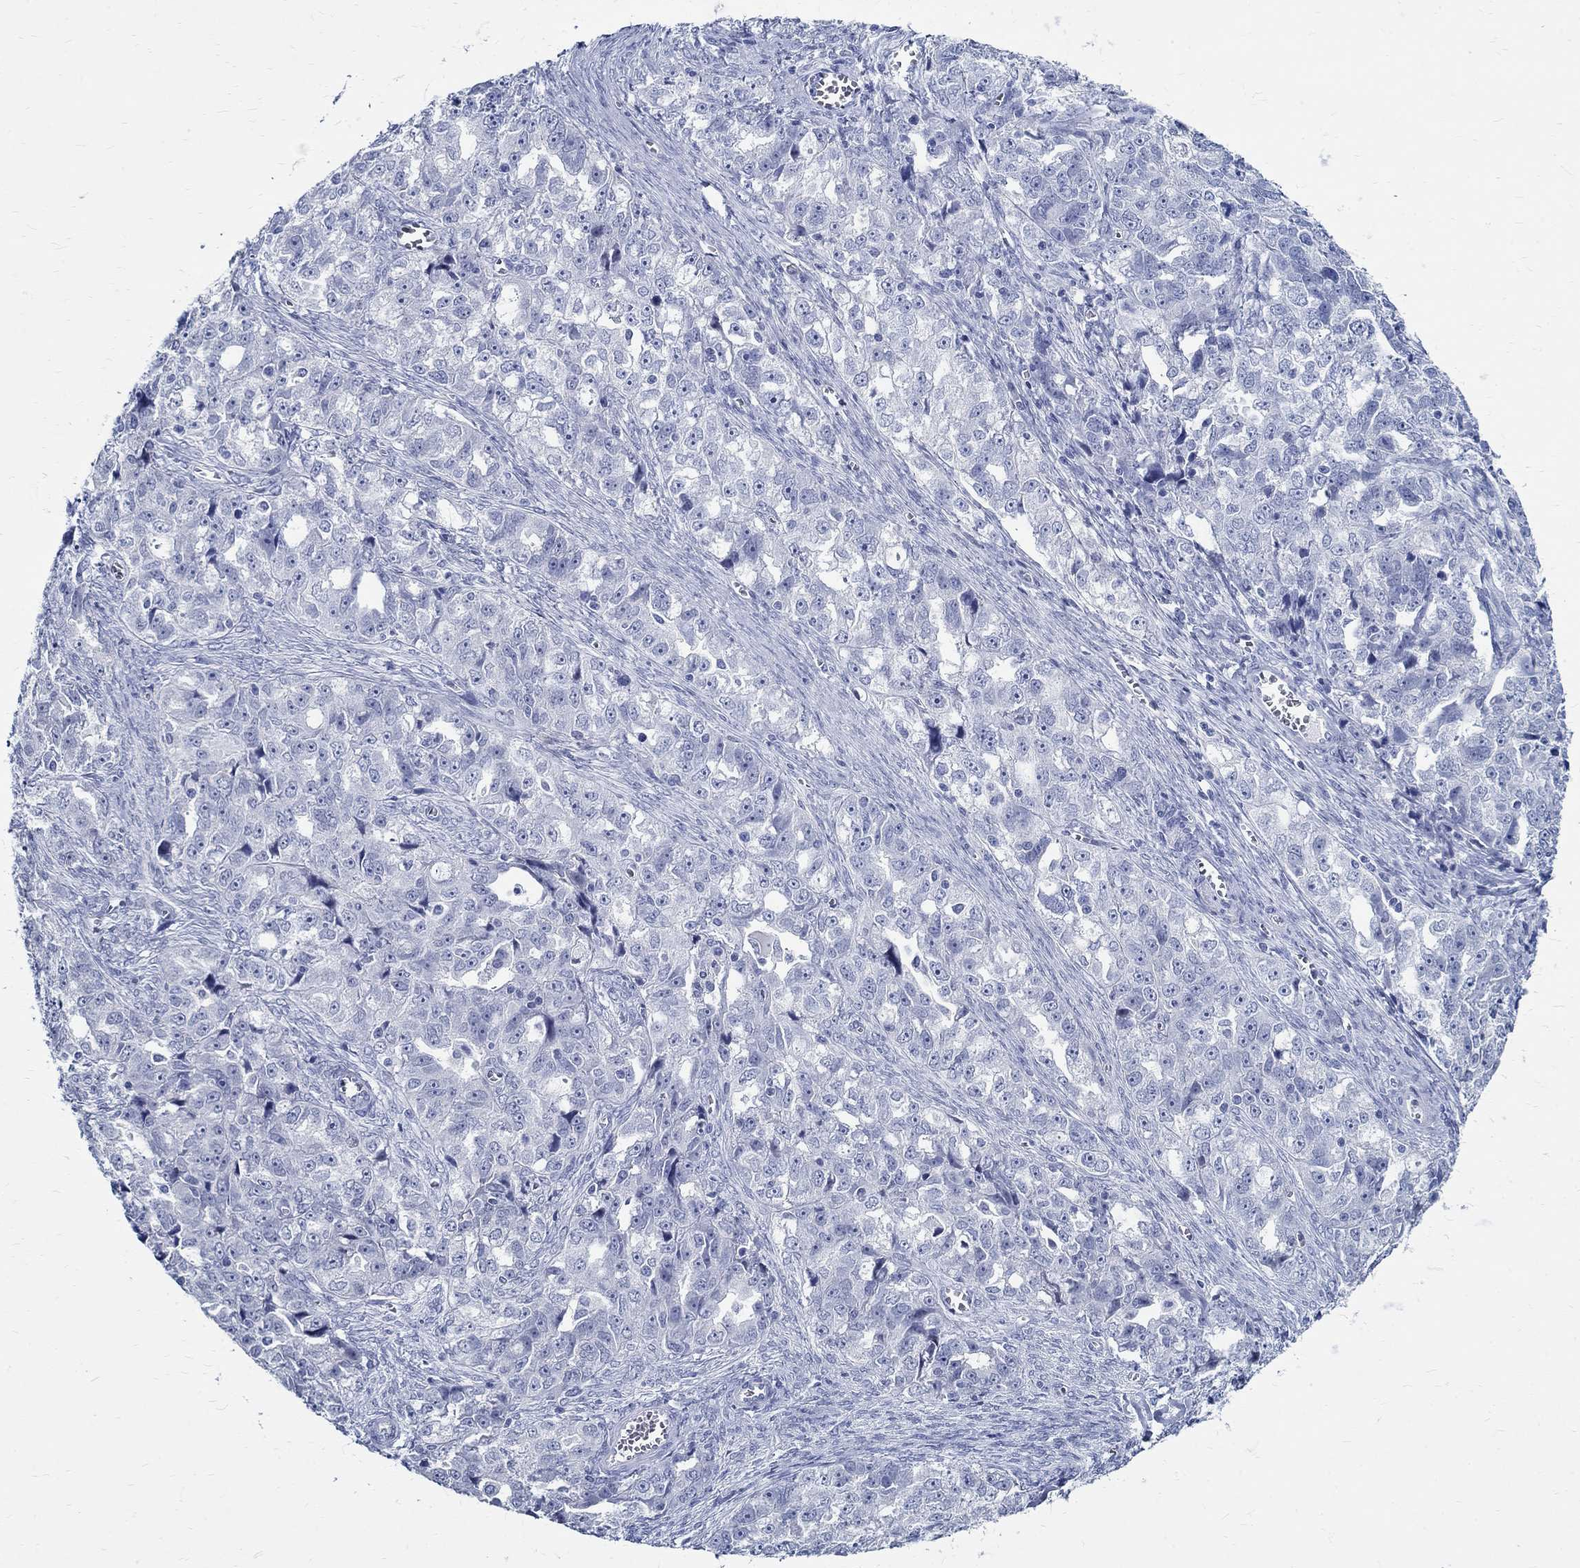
{"staining": {"intensity": "negative", "quantity": "none", "location": "none"}, "tissue": "ovarian cancer", "cell_type": "Tumor cells", "image_type": "cancer", "snomed": [{"axis": "morphology", "description": "Cystadenocarcinoma, serous, NOS"}, {"axis": "topography", "description": "Ovary"}], "caption": "High magnification brightfield microscopy of ovarian cancer stained with DAB (3,3'-diaminobenzidine) (brown) and counterstained with hematoxylin (blue): tumor cells show no significant staining.", "gene": "BSPRY", "patient": {"sex": "female", "age": 51}}